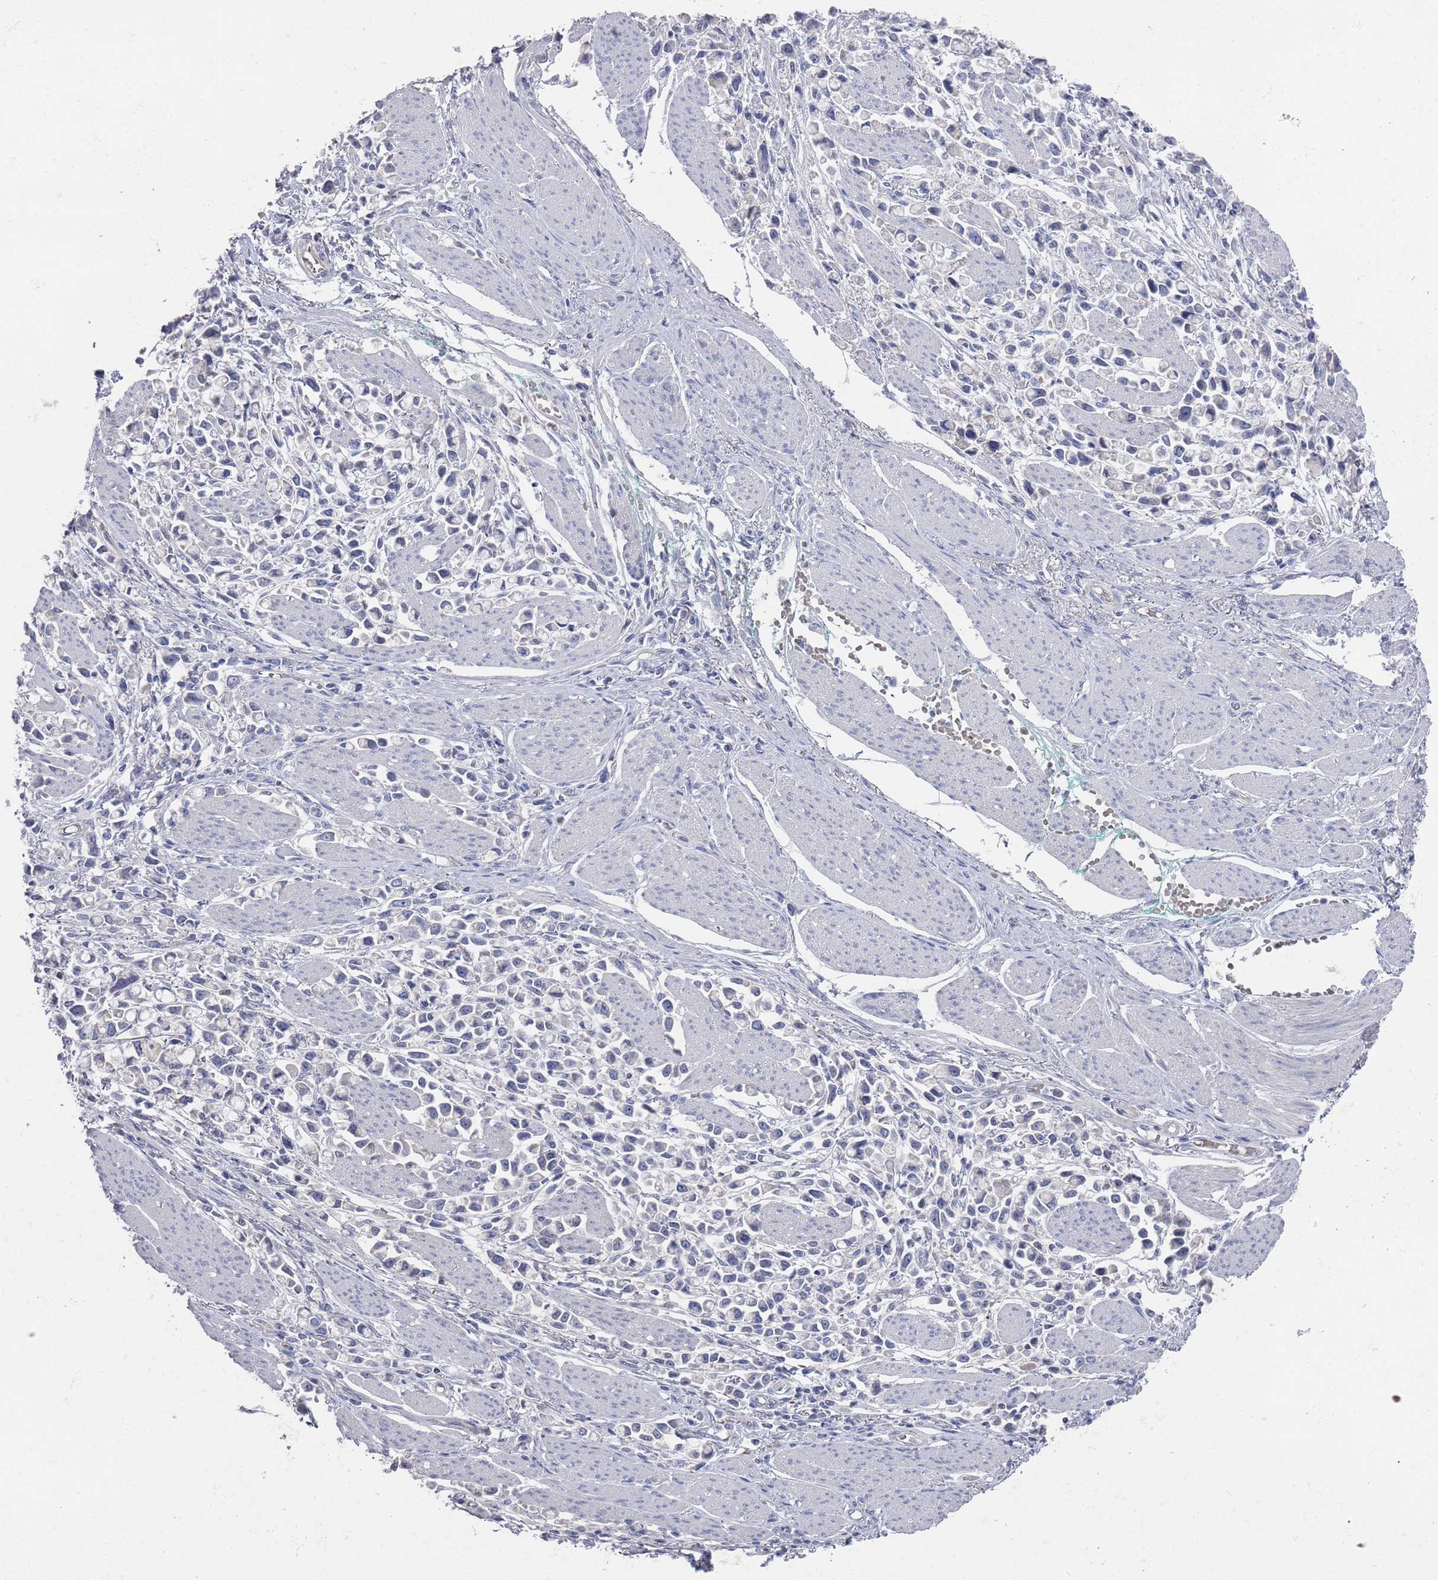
{"staining": {"intensity": "negative", "quantity": "none", "location": "none"}, "tissue": "stomach cancer", "cell_type": "Tumor cells", "image_type": "cancer", "snomed": [{"axis": "morphology", "description": "Adenocarcinoma, NOS"}, {"axis": "topography", "description": "Stomach"}], "caption": "An IHC histopathology image of stomach cancer is shown. There is no staining in tumor cells of stomach cancer.", "gene": "TMCO3", "patient": {"sex": "female", "age": 81}}